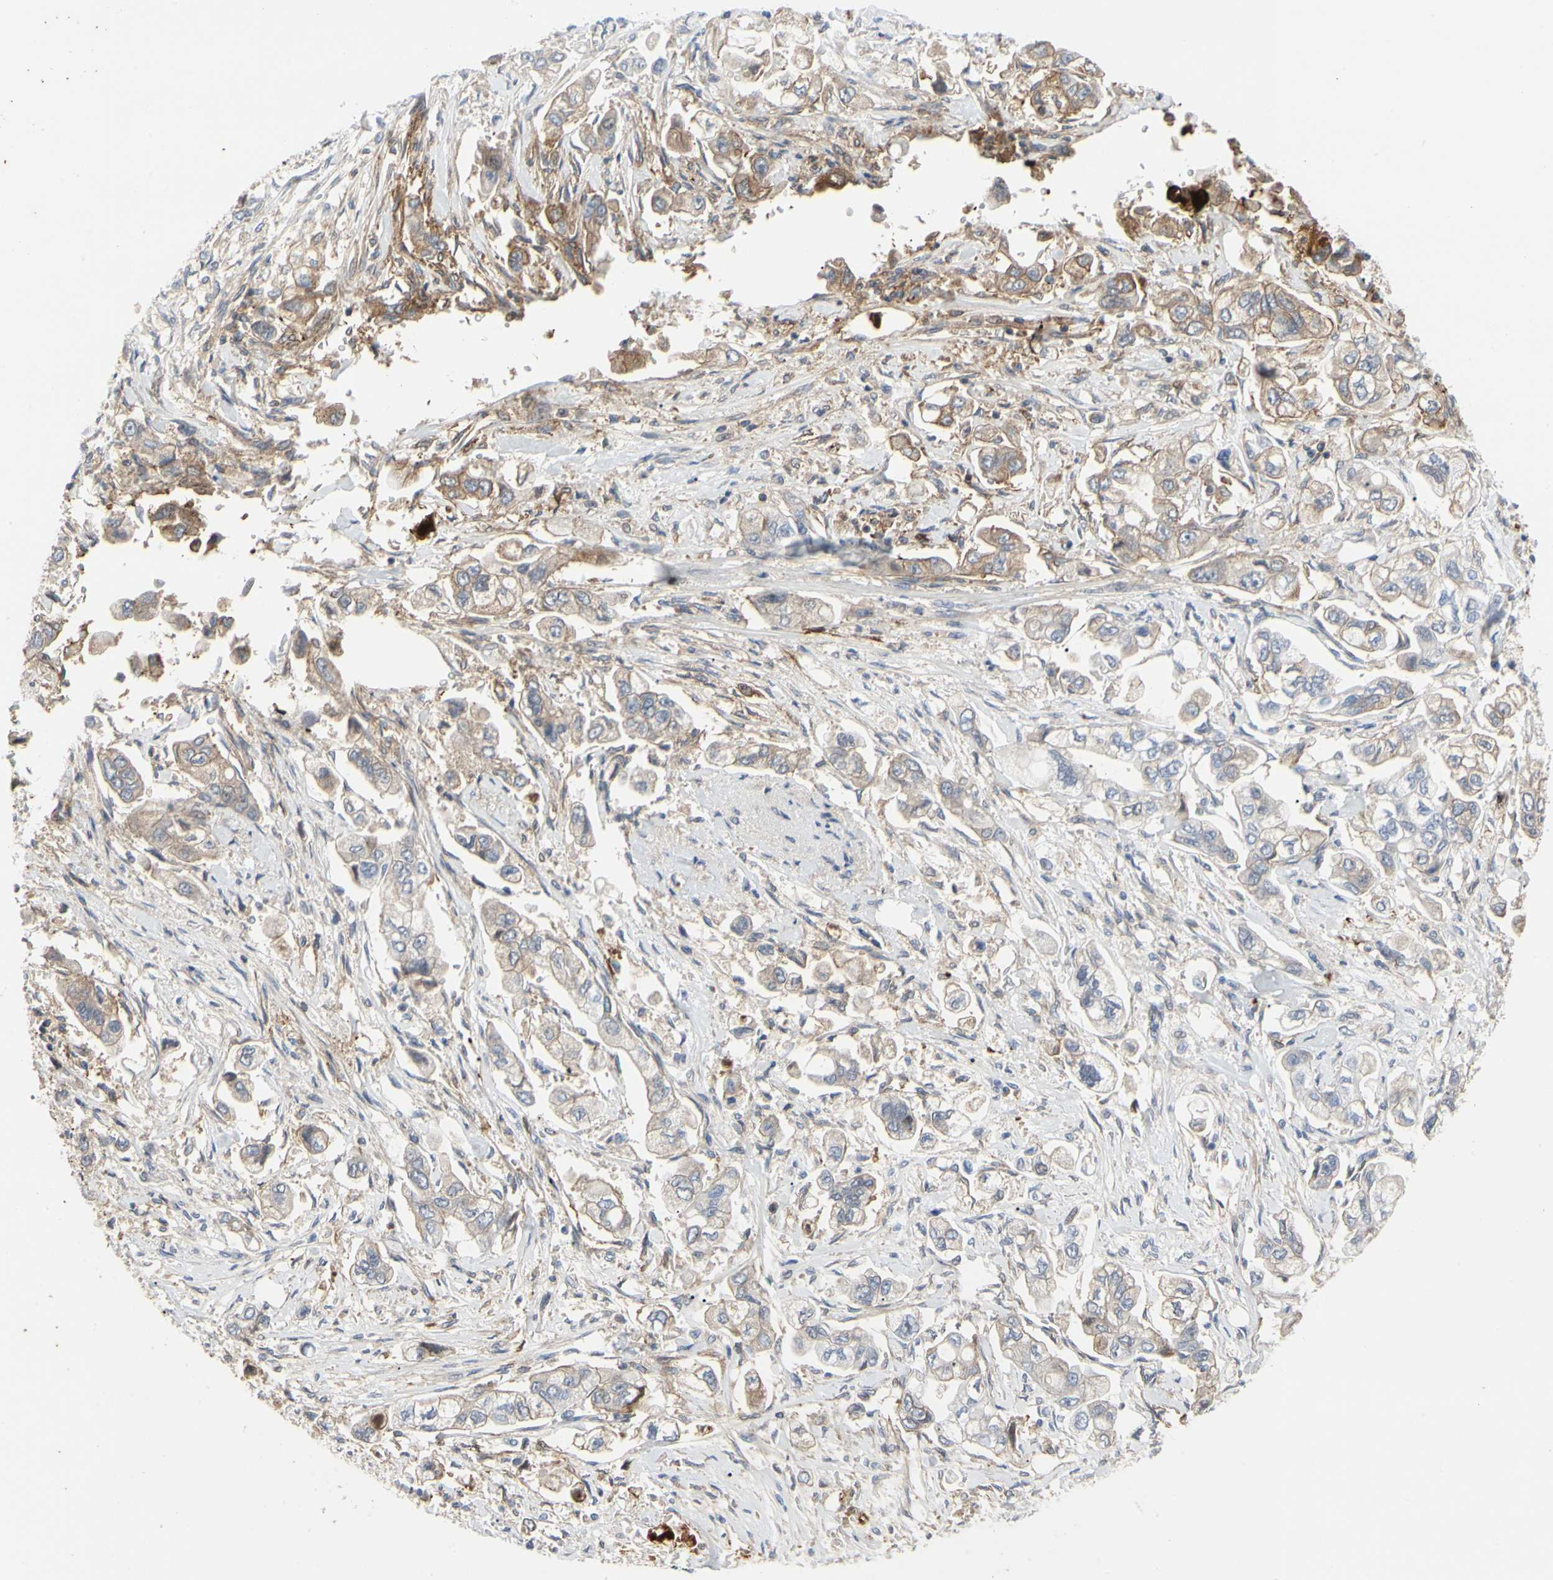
{"staining": {"intensity": "weak", "quantity": ">75%", "location": "cytoplasmic/membranous"}, "tissue": "stomach cancer", "cell_type": "Tumor cells", "image_type": "cancer", "snomed": [{"axis": "morphology", "description": "Adenocarcinoma, NOS"}, {"axis": "topography", "description": "Stomach"}], "caption": "Immunohistochemical staining of stomach cancer reveals low levels of weak cytoplasmic/membranous staining in about >75% of tumor cells. Using DAB (brown) and hematoxylin (blue) stains, captured at high magnification using brightfield microscopy.", "gene": "FGB", "patient": {"sex": "male", "age": 62}}